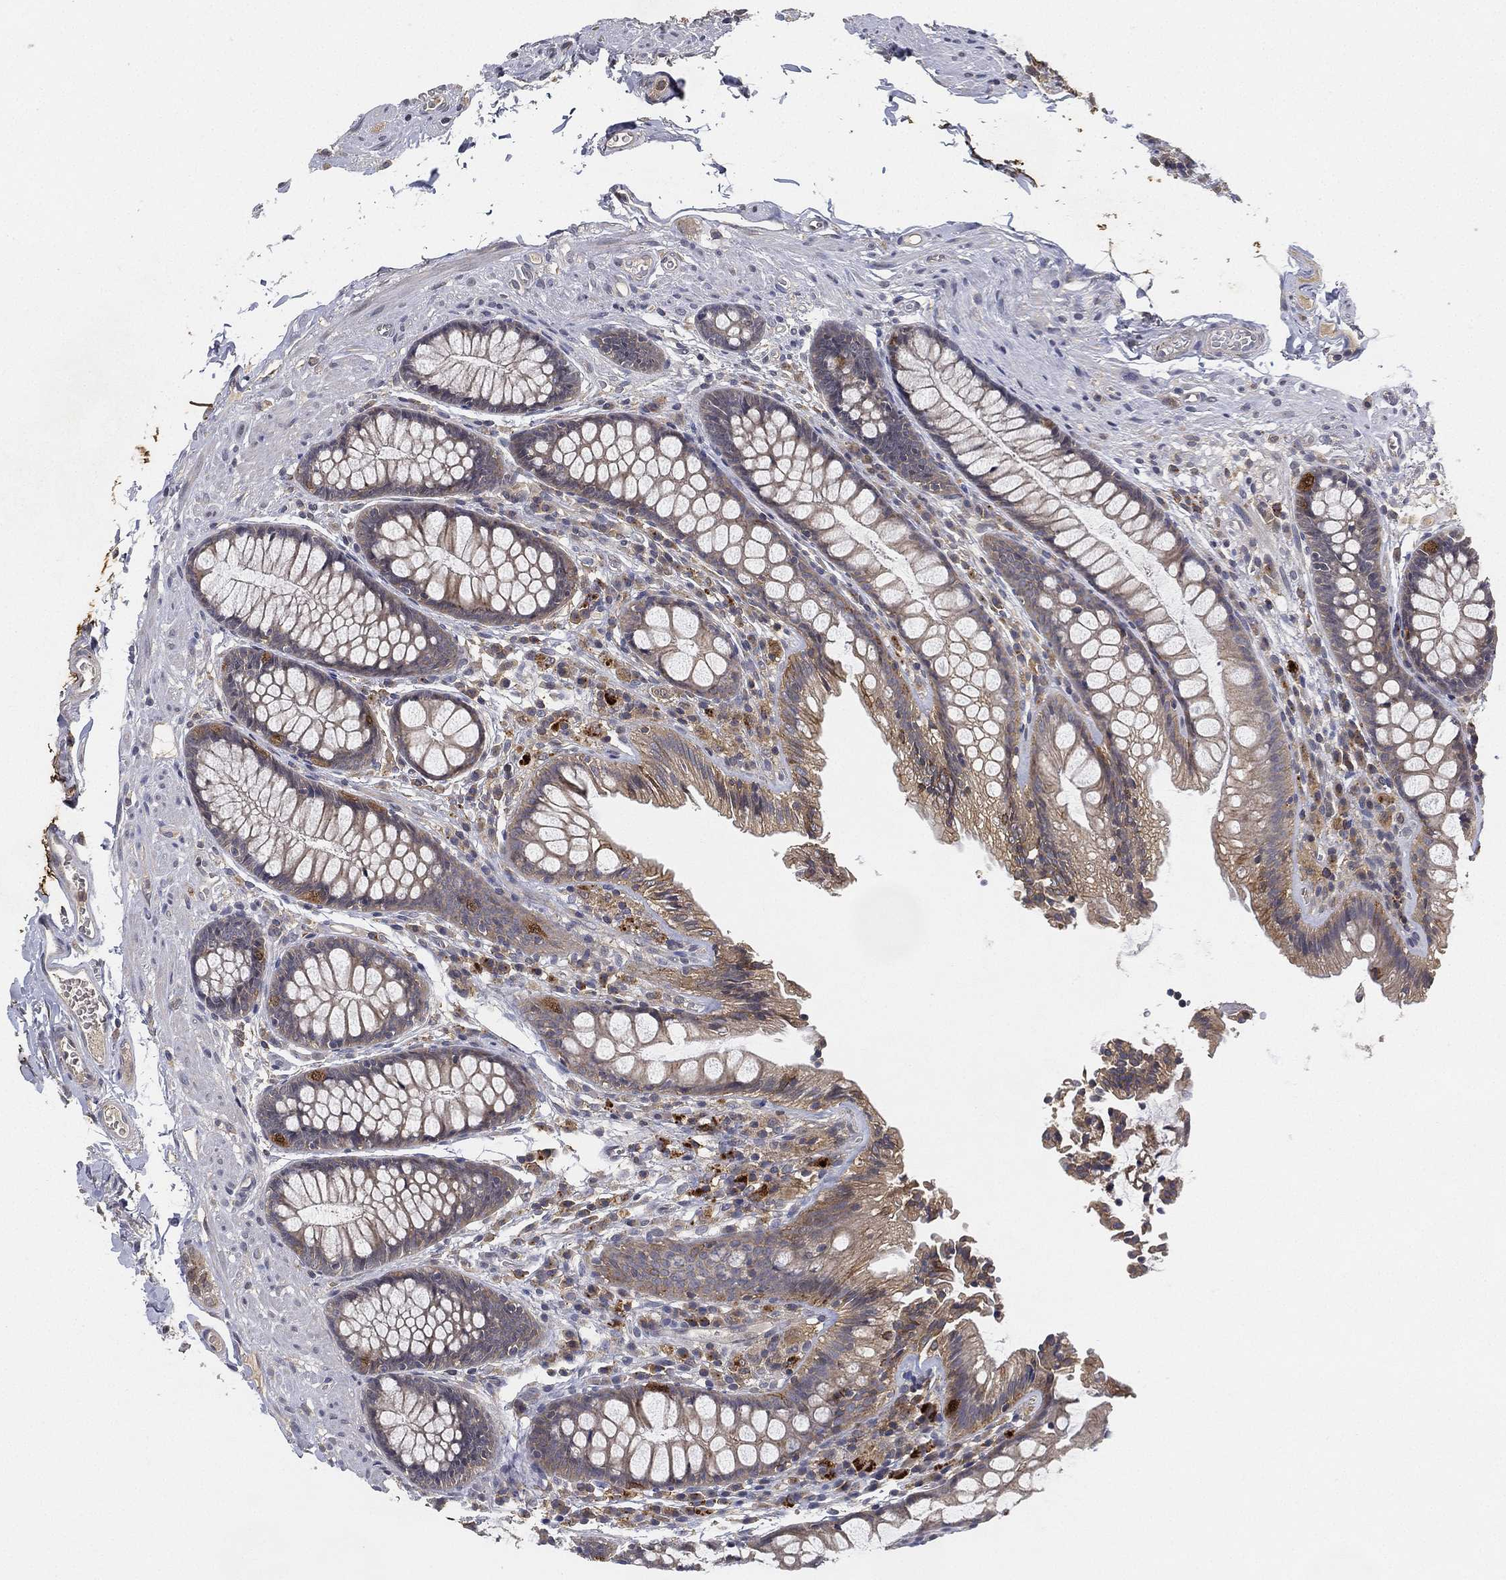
{"staining": {"intensity": "negative", "quantity": "none", "location": "none"}, "tissue": "colon", "cell_type": "Endothelial cells", "image_type": "normal", "snomed": [{"axis": "morphology", "description": "Normal tissue, NOS"}, {"axis": "topography", "description": "Colon"}], "caption": "A micrograph of colon stained for a protein displays no brown staining in endothelial cells.", "gene": "CFAP251", "patient": {"sex": "female", "age": 86}}